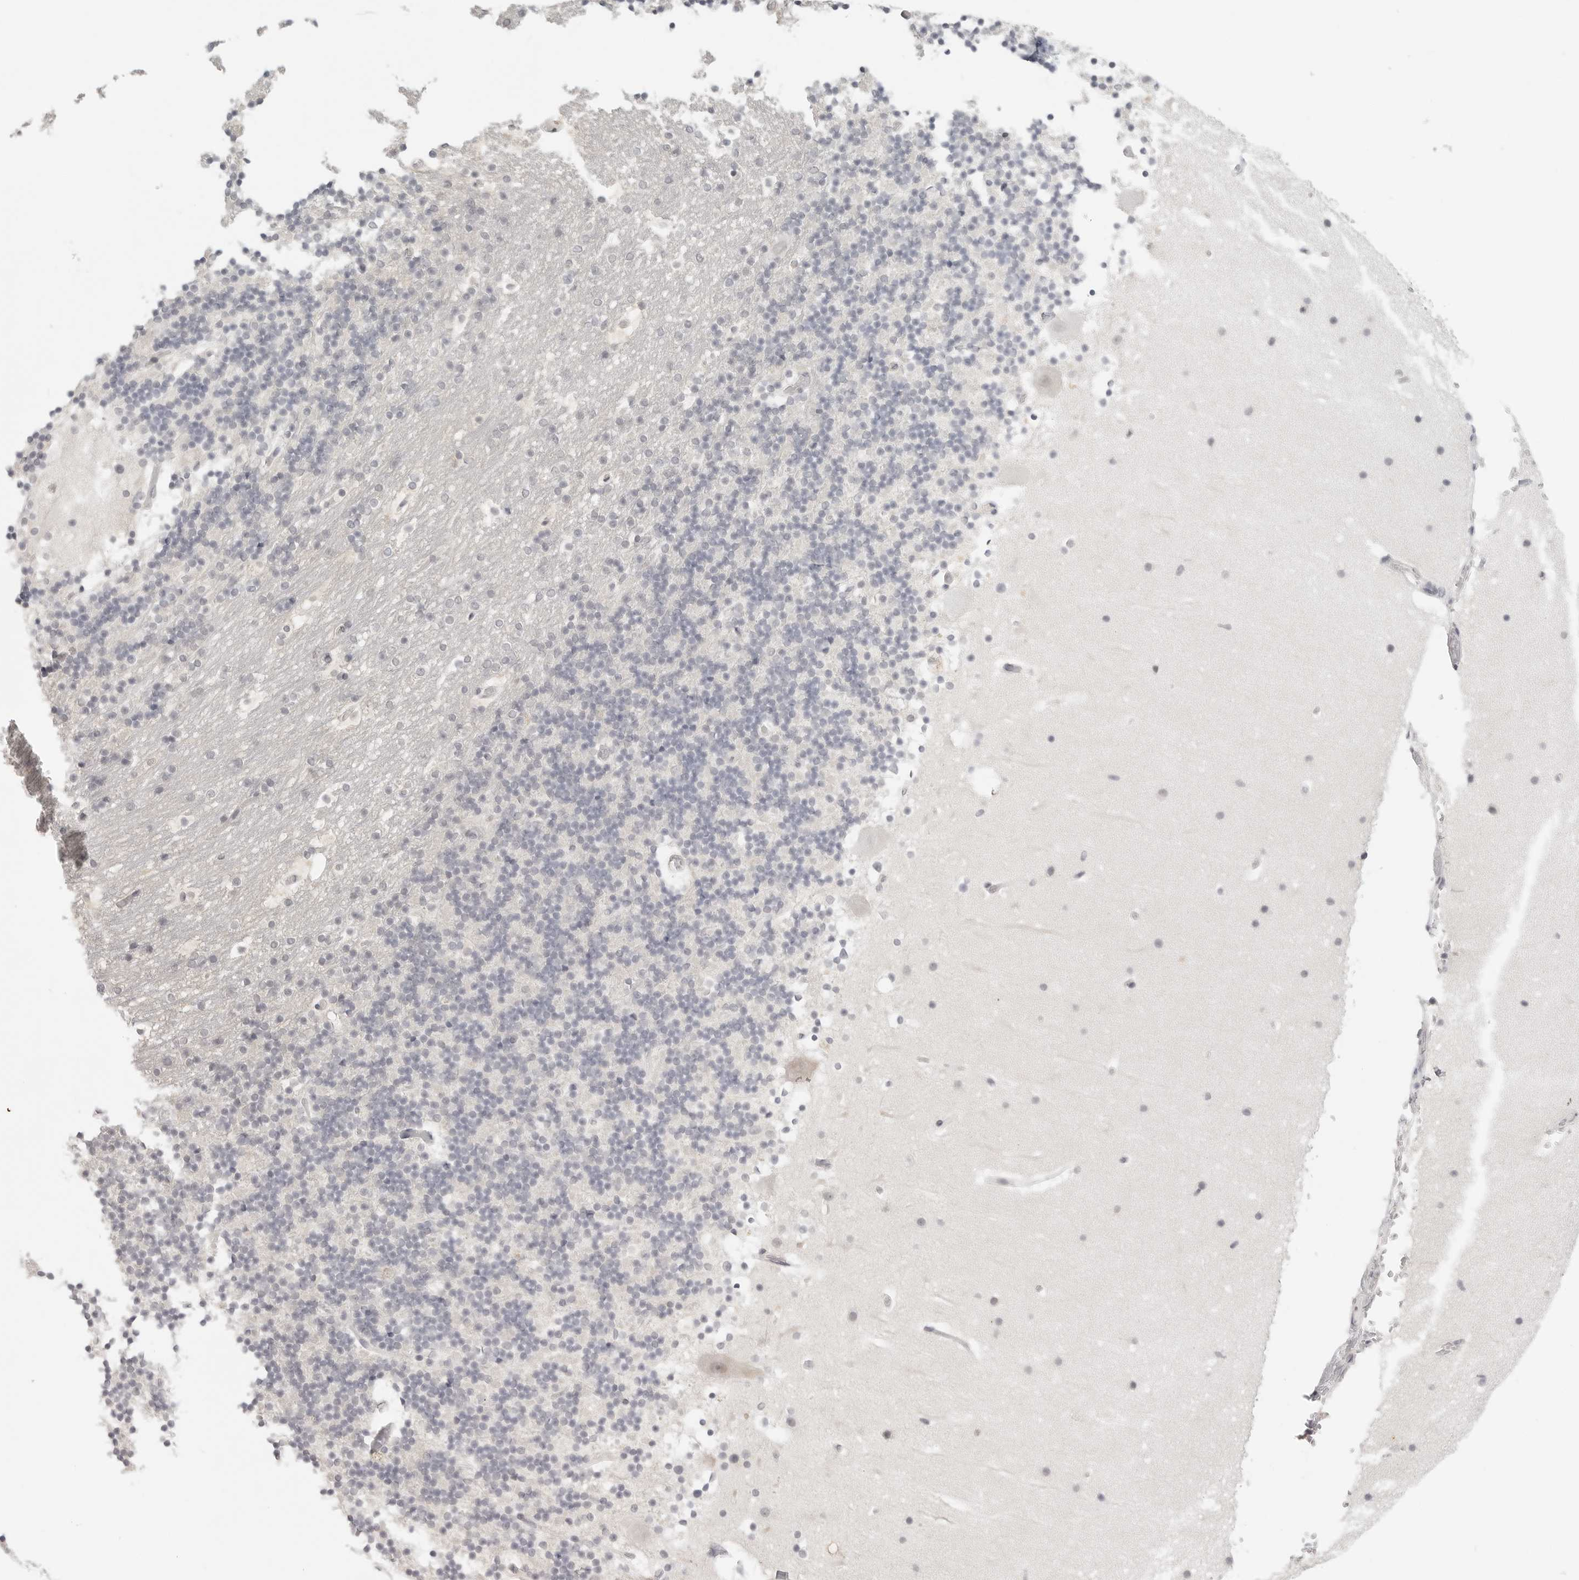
{"staining": {"intensity": "negative", "quantity": "none", "location": "none"}, "tissue": "cerebellum", "cell_type": "Cells in granular layer", "image_type": "normal", "snomed": [{"axis": "morphology", "description": "Normal tissue, NOS"}, {"axis": "topography", "description": "Cerebellum"}], "caption": "The IHC histopathology image has no significant positivity in cells in granular layer of cerebellum.", "gene": "KLK11", "patient": {"sex": "male", "age": 57}}